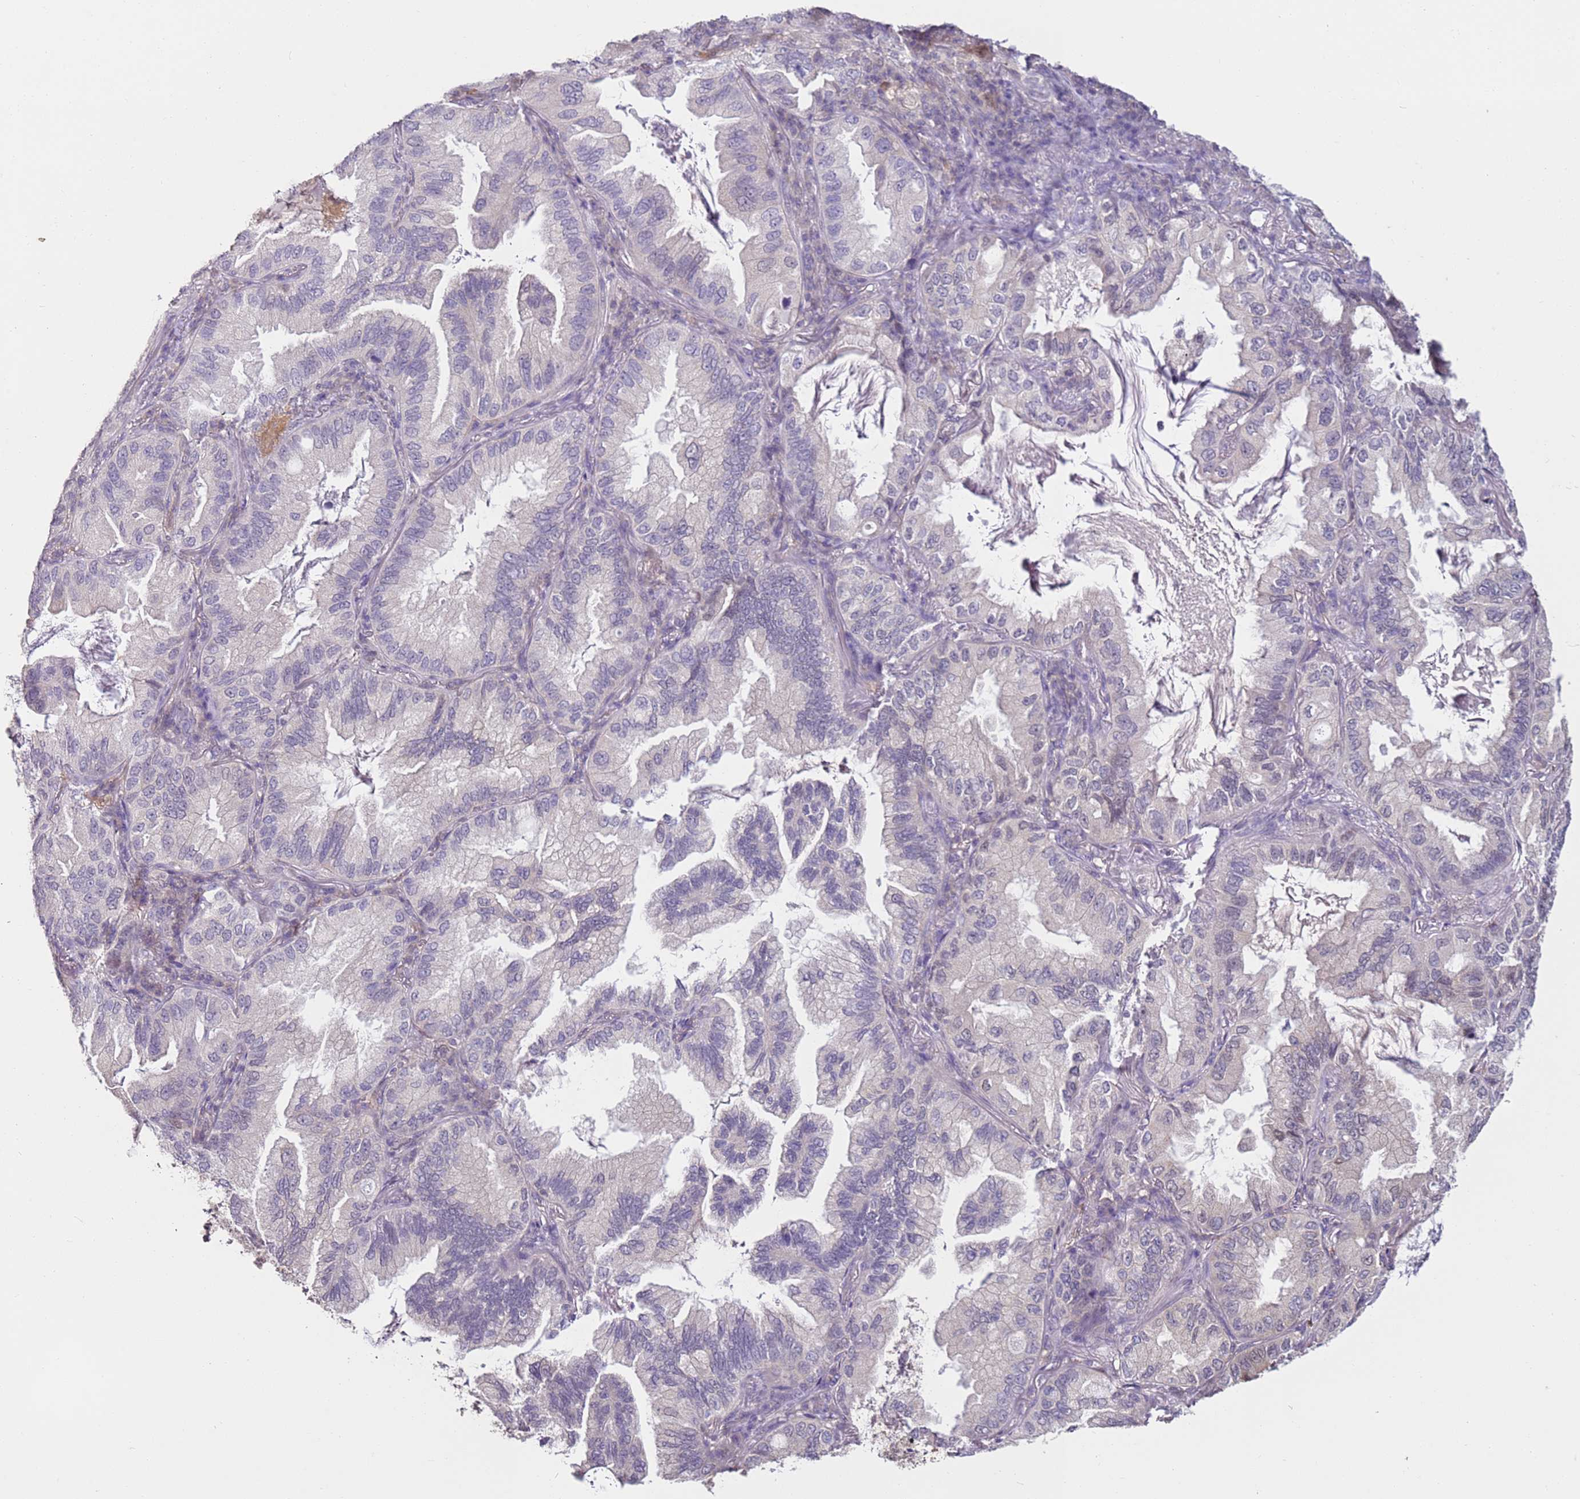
{"staining": {"intensity": "negative", "quantity": "none", "location": "none"}, "tissue": "lung cancer", "cell_type": "Tumor cells", "image_type": "cancer", "snomed": [{"axis": "morphology", "description": "Adenocarcinoma, NOS"}, {"axis": "topography", "description": "Lung"}], "caption": "The histopathology image exhibits no significant expression in tumor cells of lung adenocarcinoma.", "gene": "MDH1", "patient": {"sex": "female", "age": 69}}